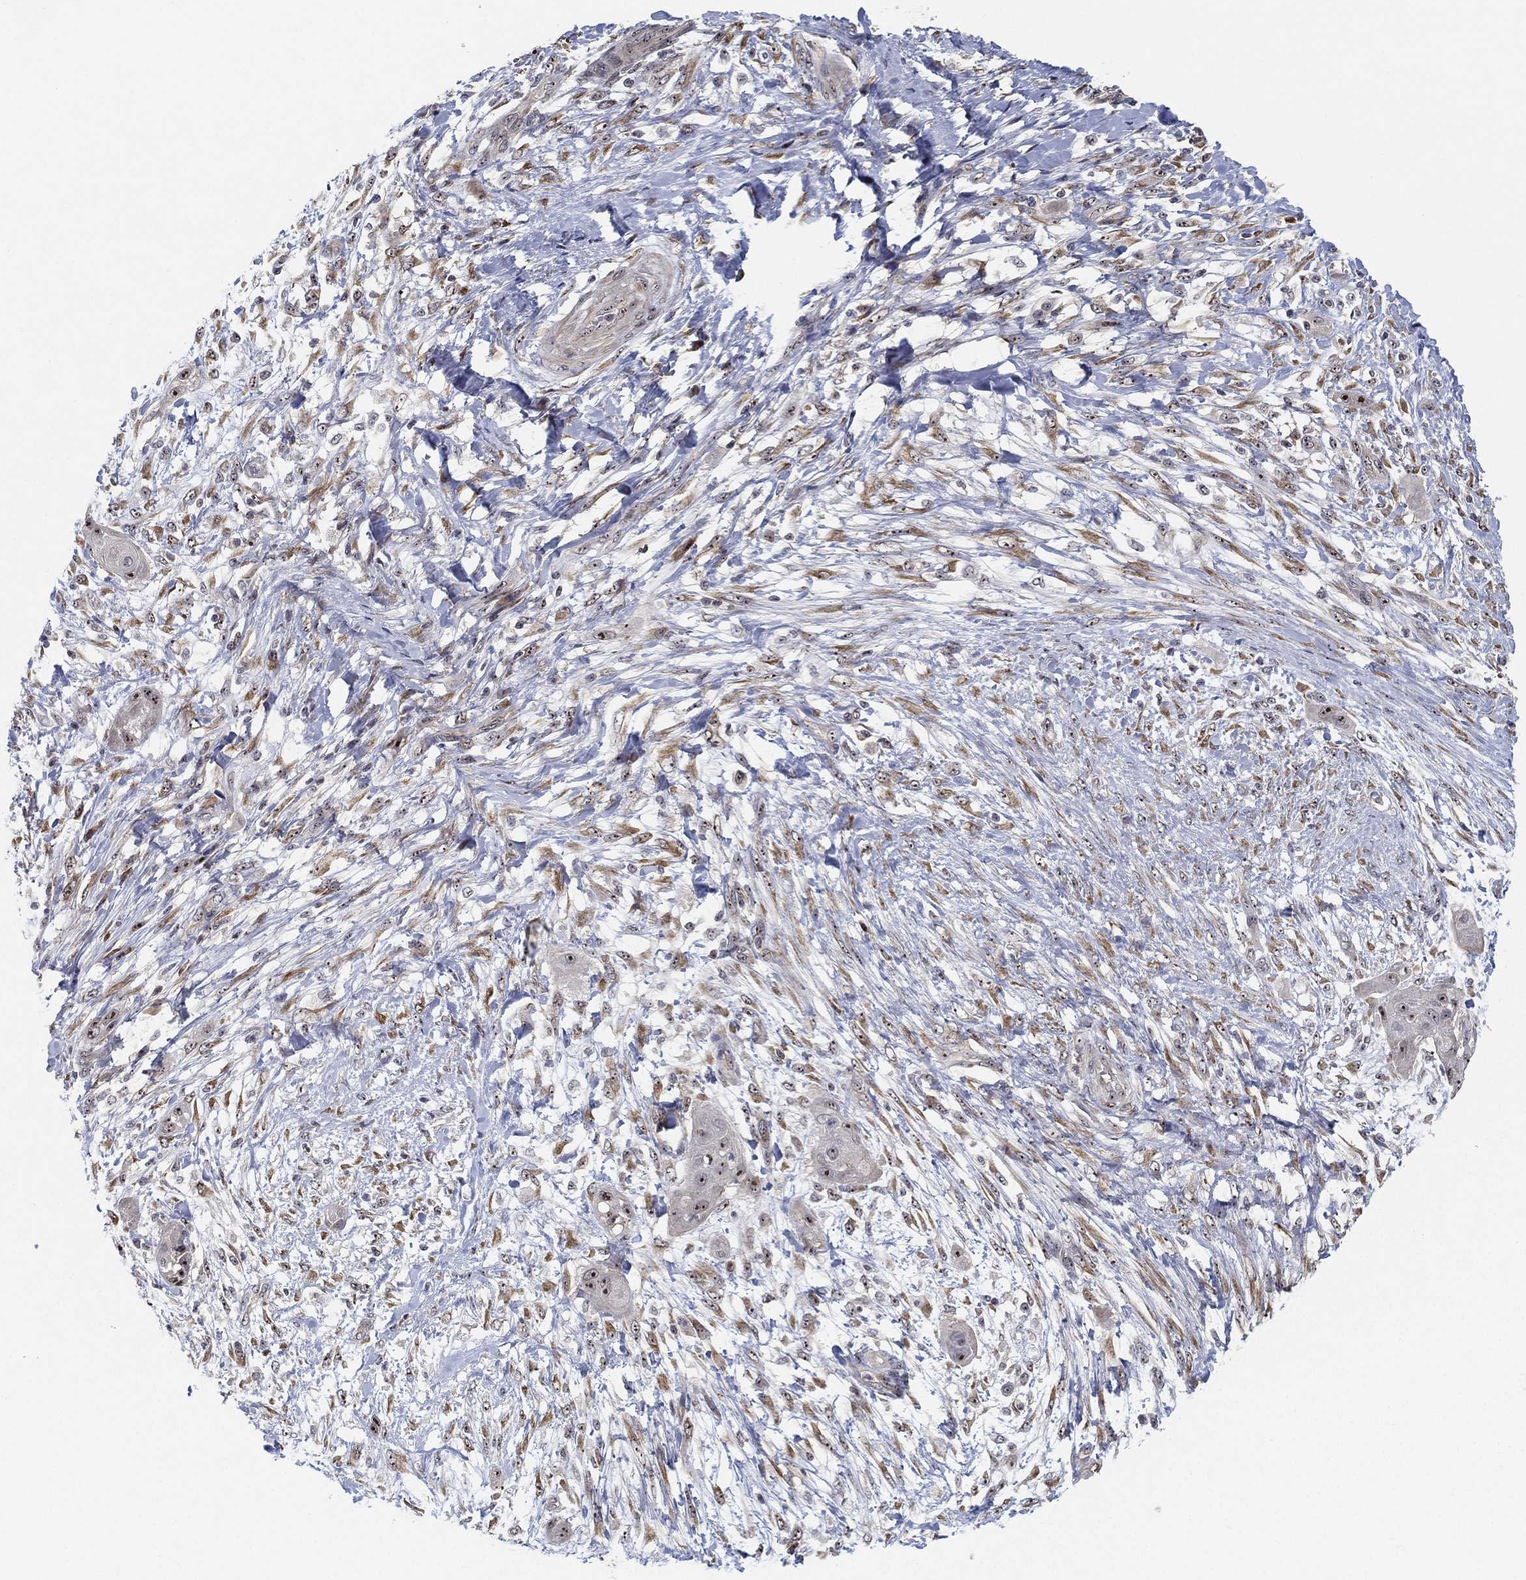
{"staining": {"intensity": "strong", "quantity": ">75%", "location": "nuclear"}, "tissue": "skin cancer", "cell_type": "Tumor cells", "image_type": "cancer", "snomed": [{"axis": "morphology", "description": "Squamous cell carcinoma, NOS"}, {"axis": "topography", "description": "Skin"}], "caption": "Human skin cancer (squamous cell carcinoma) stained with a protein marker exhibits strong staining in tumor cells.", "gene": "PPP1R16B", "patient": {"sex": "male", "age": 62}}